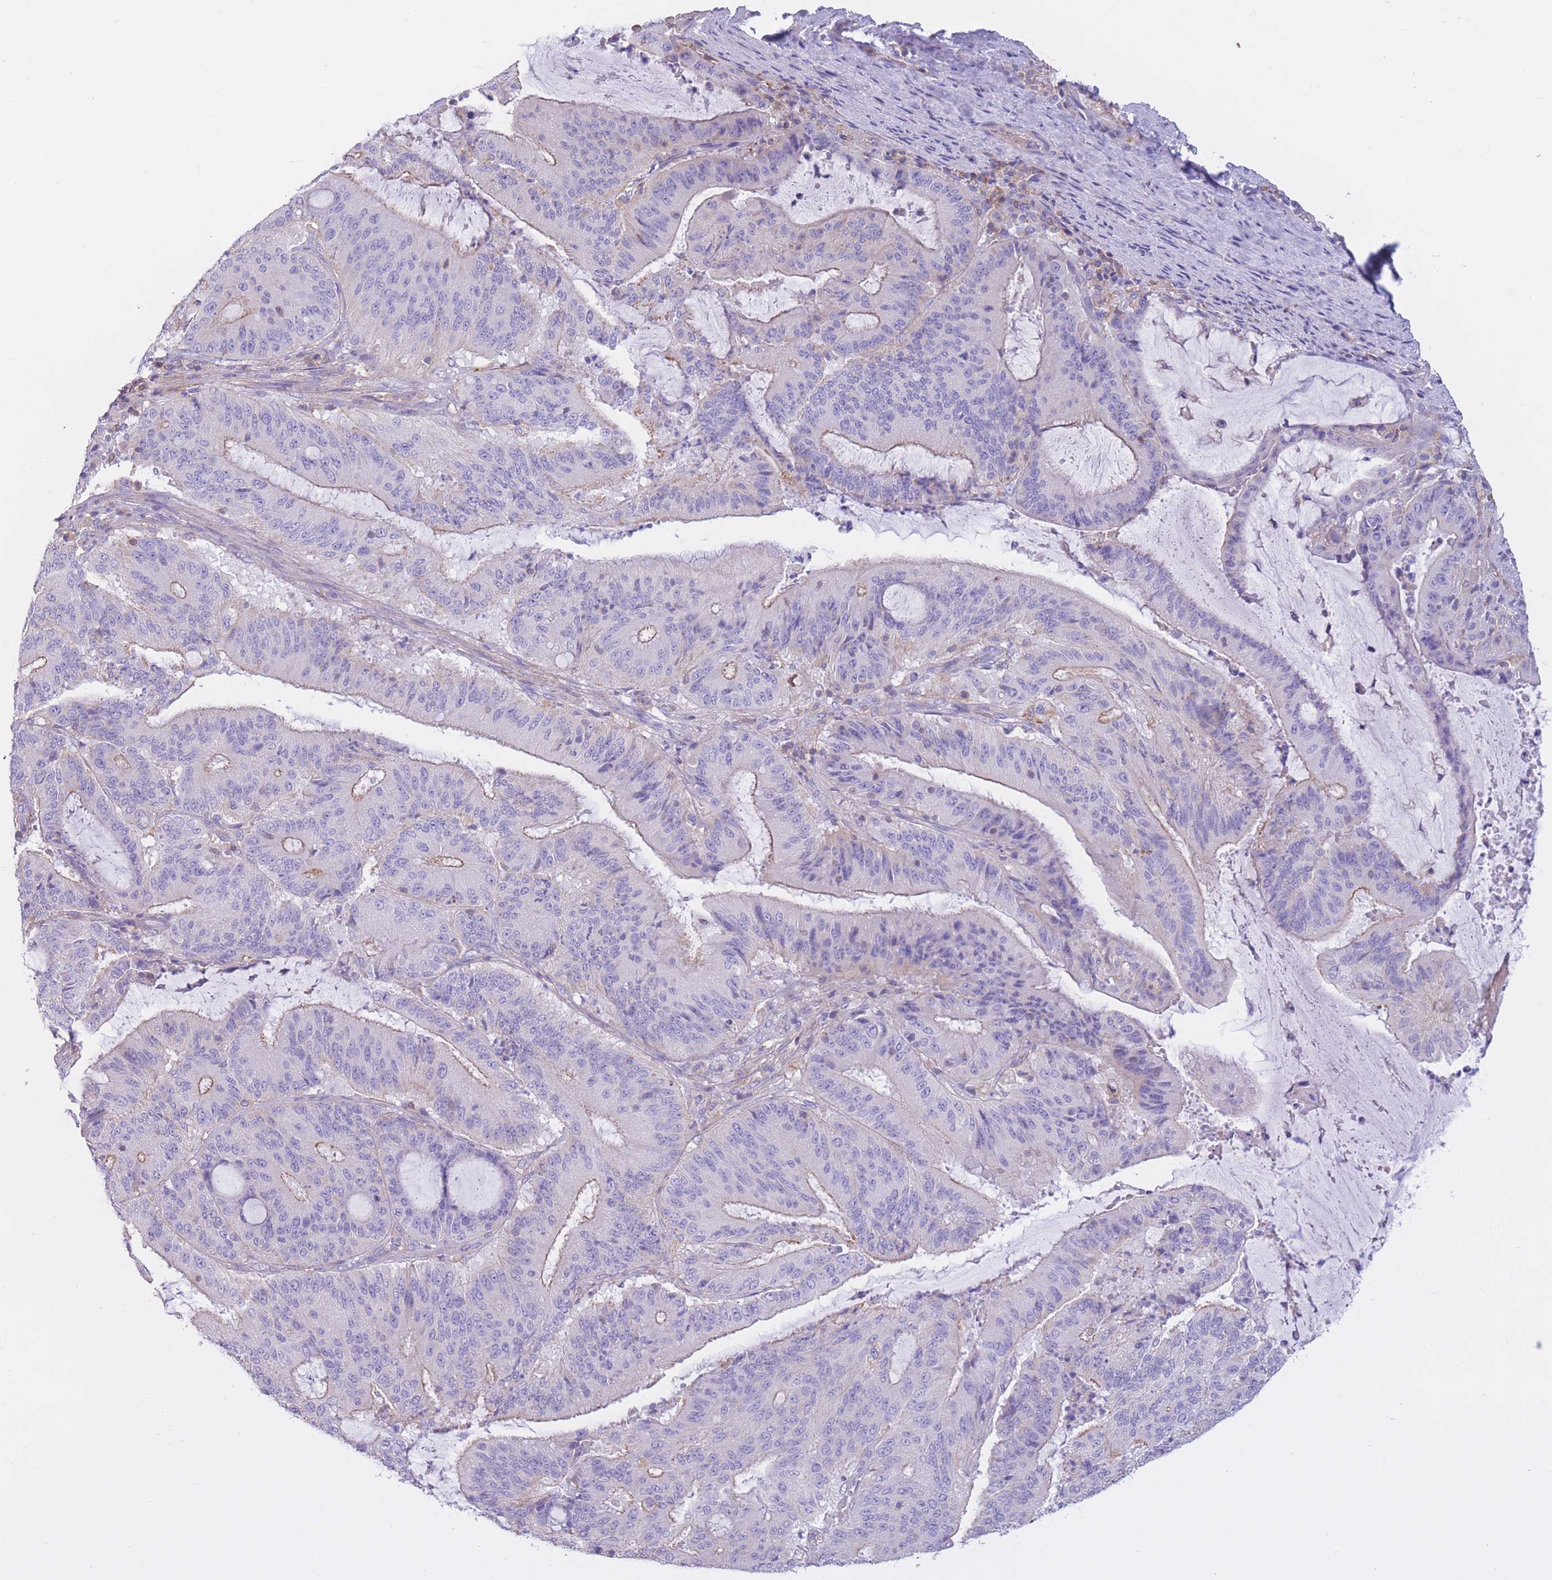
{"staining": {"intensity": "weak", "quantity": "<25%", "location": "cytoplasmic/membranous"}, "tissue": "liver cancer", "cell_type": "Tumor cells", "image_type": "cancer", "snomed": [{"axis": "morphology", "description": "Normal tissue, NOS"}, {"axis": "morphology", "description": "Cholangiocarcinoma"}, {"axis": "topography", "description": "Liver"}, {"axis": "topography", "description": "Peripheral nerve tissue"}], "caption": "This image is of liver cholangiocarcinoma stained with IHC to label a protein in brown with the nuclei are counter-stained blue. There is no staining in tumor cells.", "gene": "PDHA1", "patient": {"sex": "female", "age": 73}}